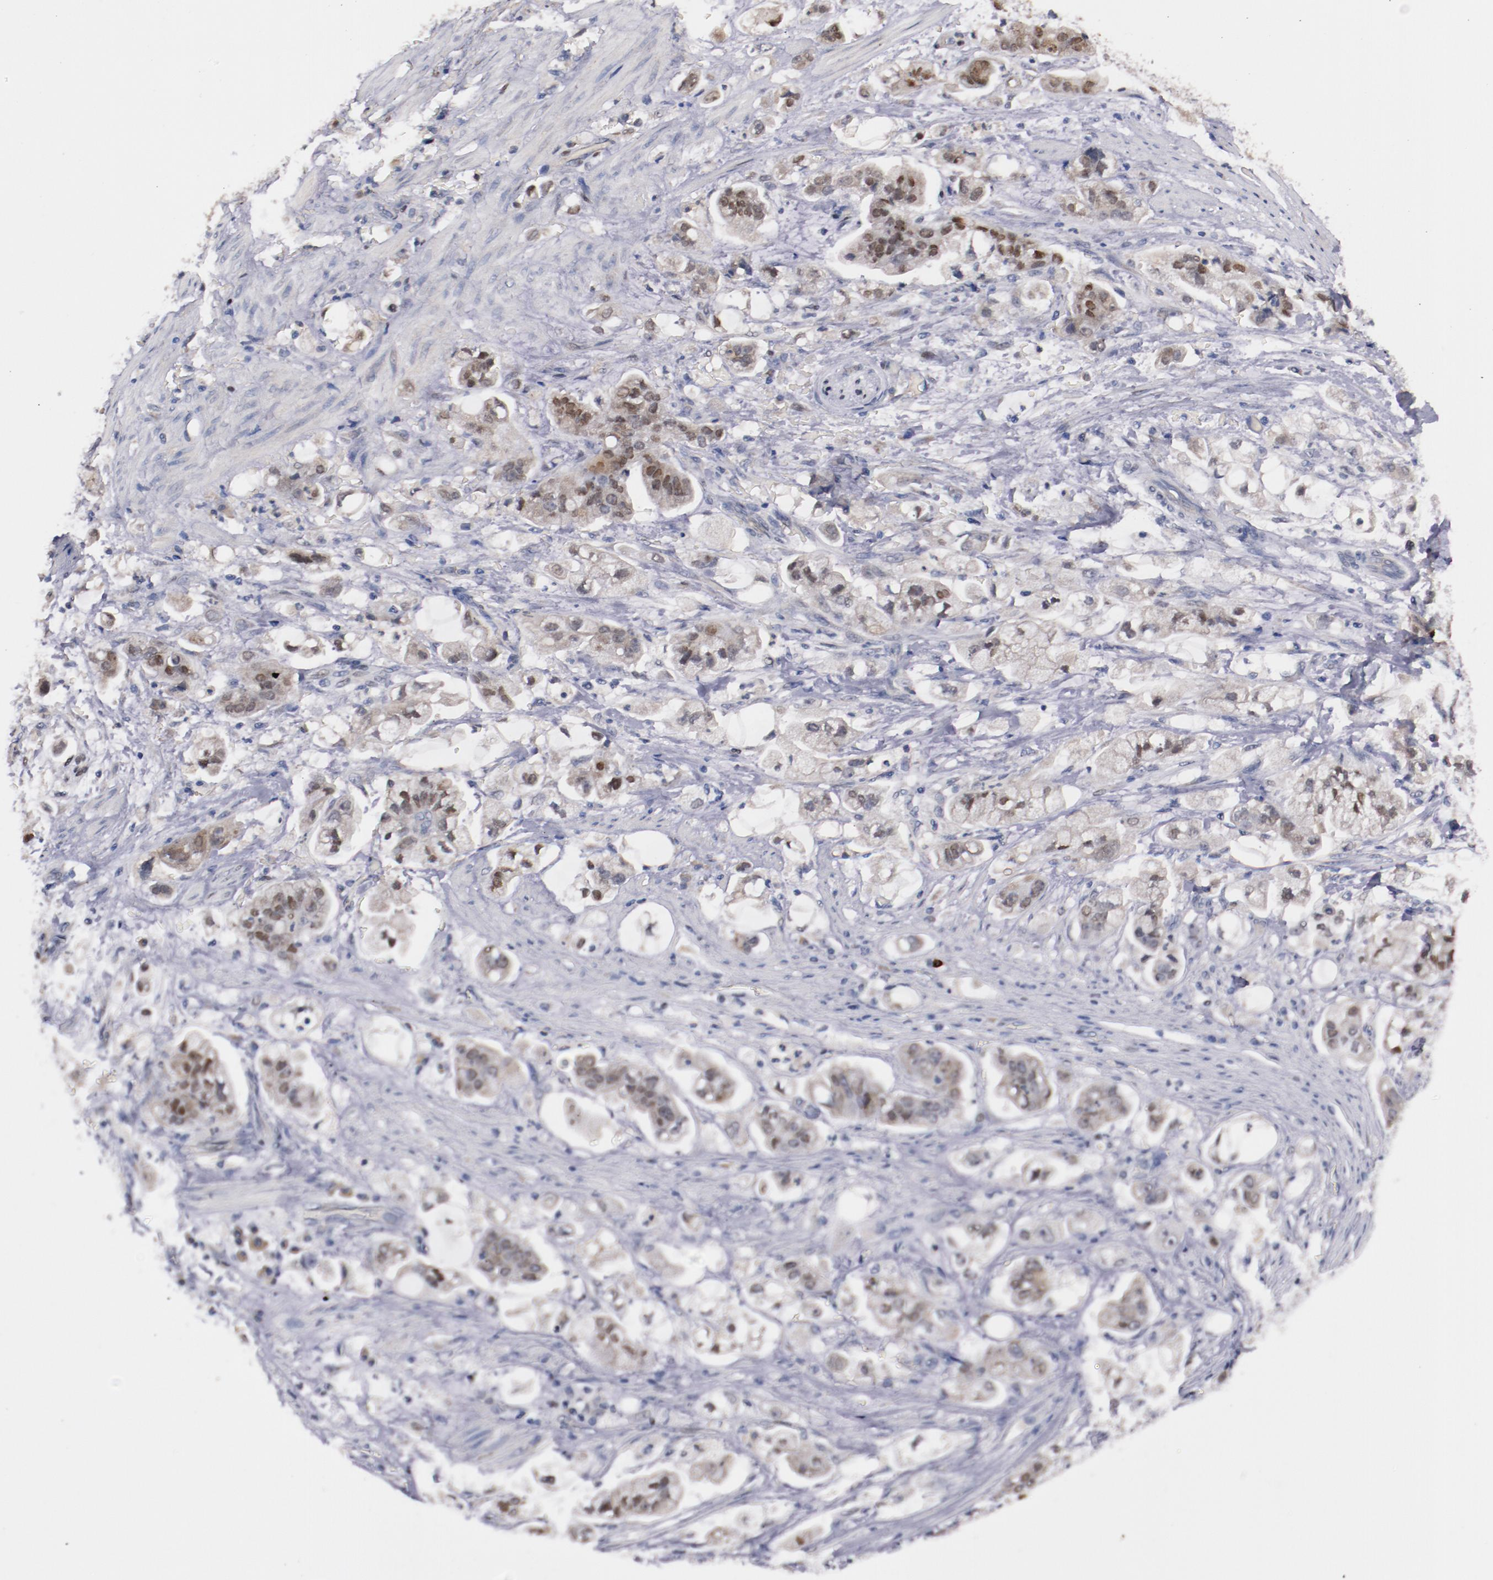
{"staining": {"intensity": "moderate", "quantity": "25%-75%", "location": "cytoplasmic/membranous,nuclear"}, "tissue": "stomach cancer", "cell_type": "Tumor cells", "image_type": "cancer", "snomed": [{"axis": "morphology", "description": "Adenocarcinoma, NOS"}, {"axis": "topography", "description": "Stomach"}], "caption": "A medium amount of moderate cytoplasmic/membranous and nuclear expression is present in about 25%-75% of tumor cells in stomach cancer (adenocarcinoma) tissue. (DAB IHC, brown staining for protein, blue staining for nuclei).", "gene": "FAM81A", "patient": {"sex": "male", "age": 62}}